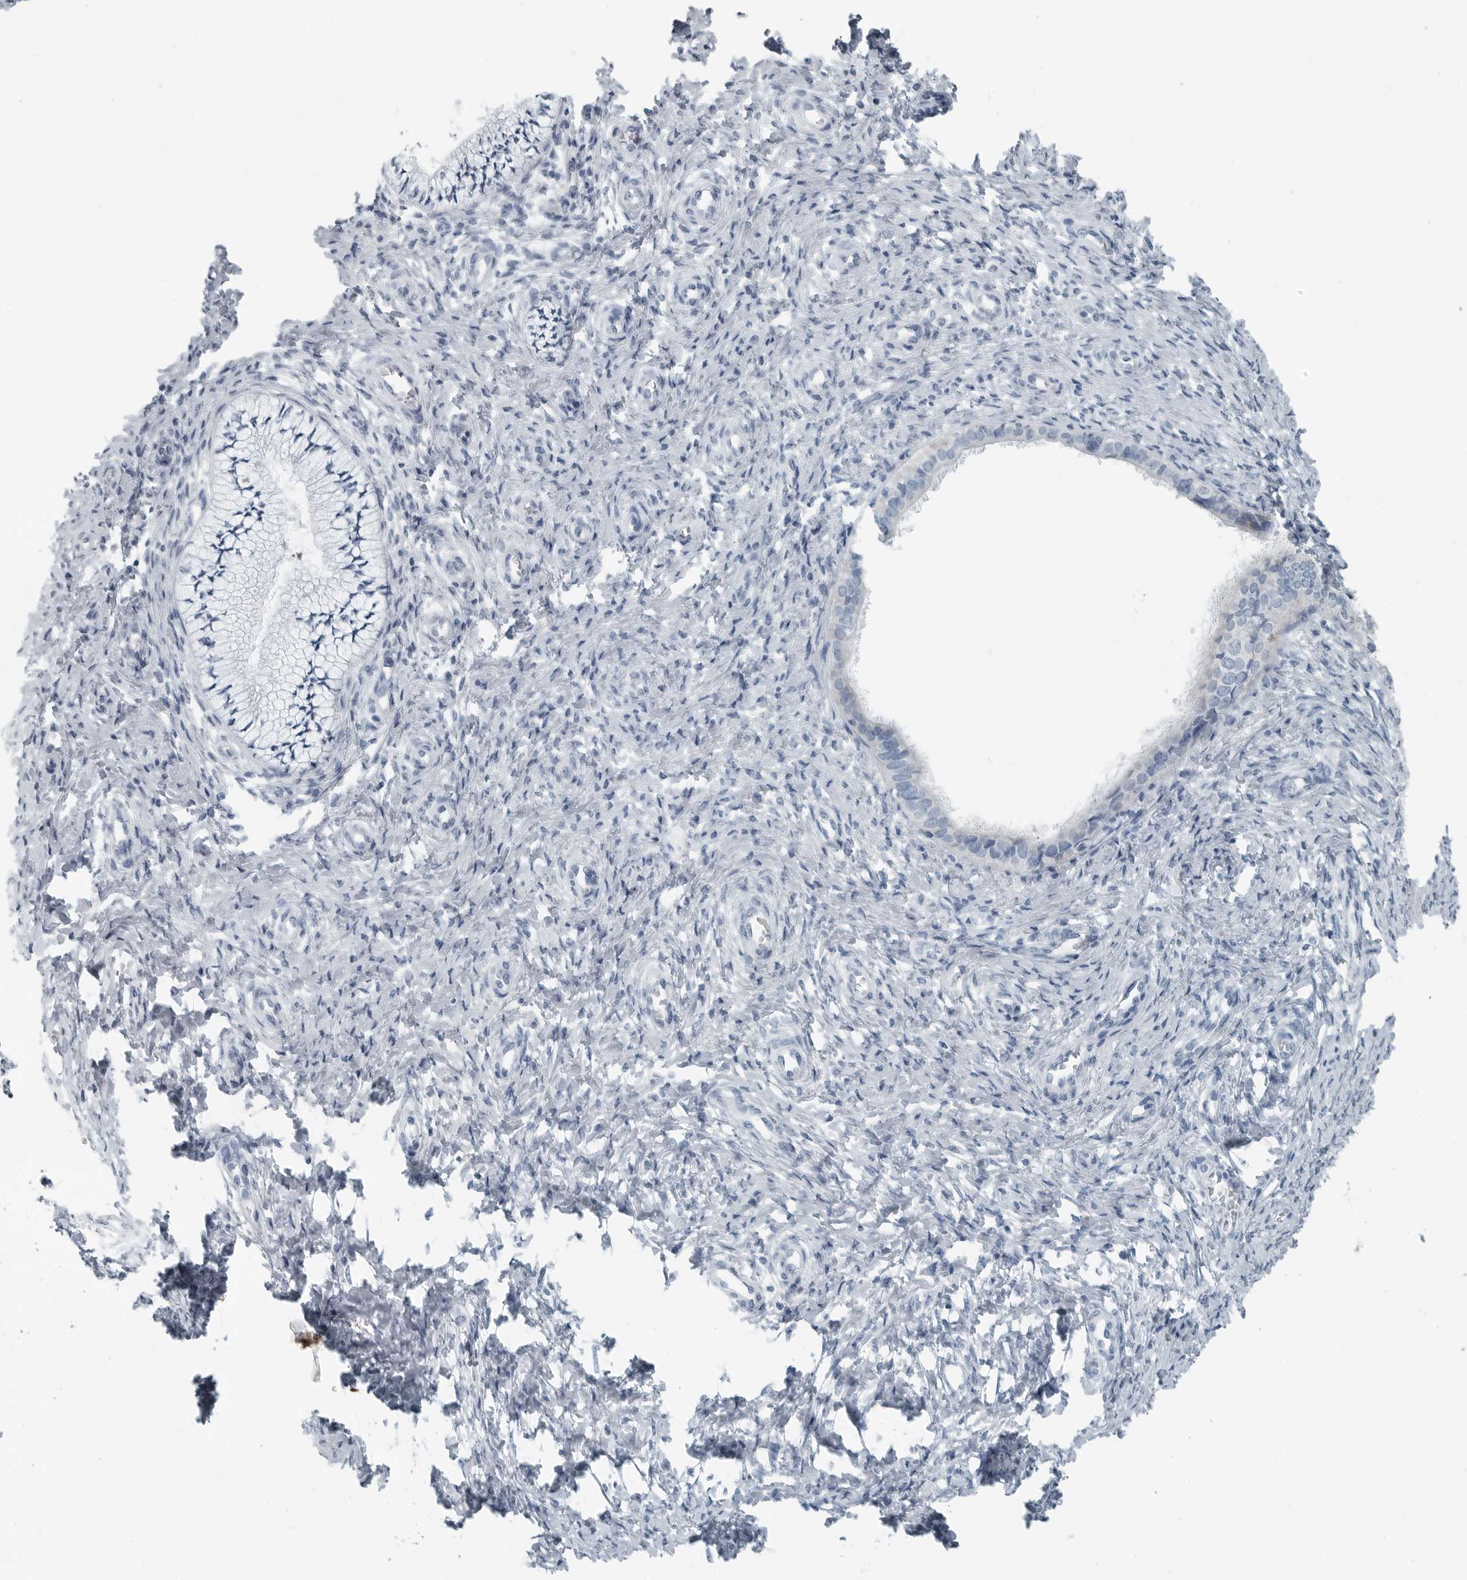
{"staining": {"intensity": "negative", "quantity": "none", "location": "none"}, "tissue": "cervix", "cell_type": "Glandular cells", "image_type": "normal", "snomed": [{"axis": "morphology", "description": "Normal tissue, NOS"}, {"axis": "topography", "description": "Cervix"}], "caption": "Immunohistochemical staining of benign cervix exhibits no significant positivity in glandular cells.", "gene": "ZPBP2", "patient": {"sex": "female", "age": 36}}